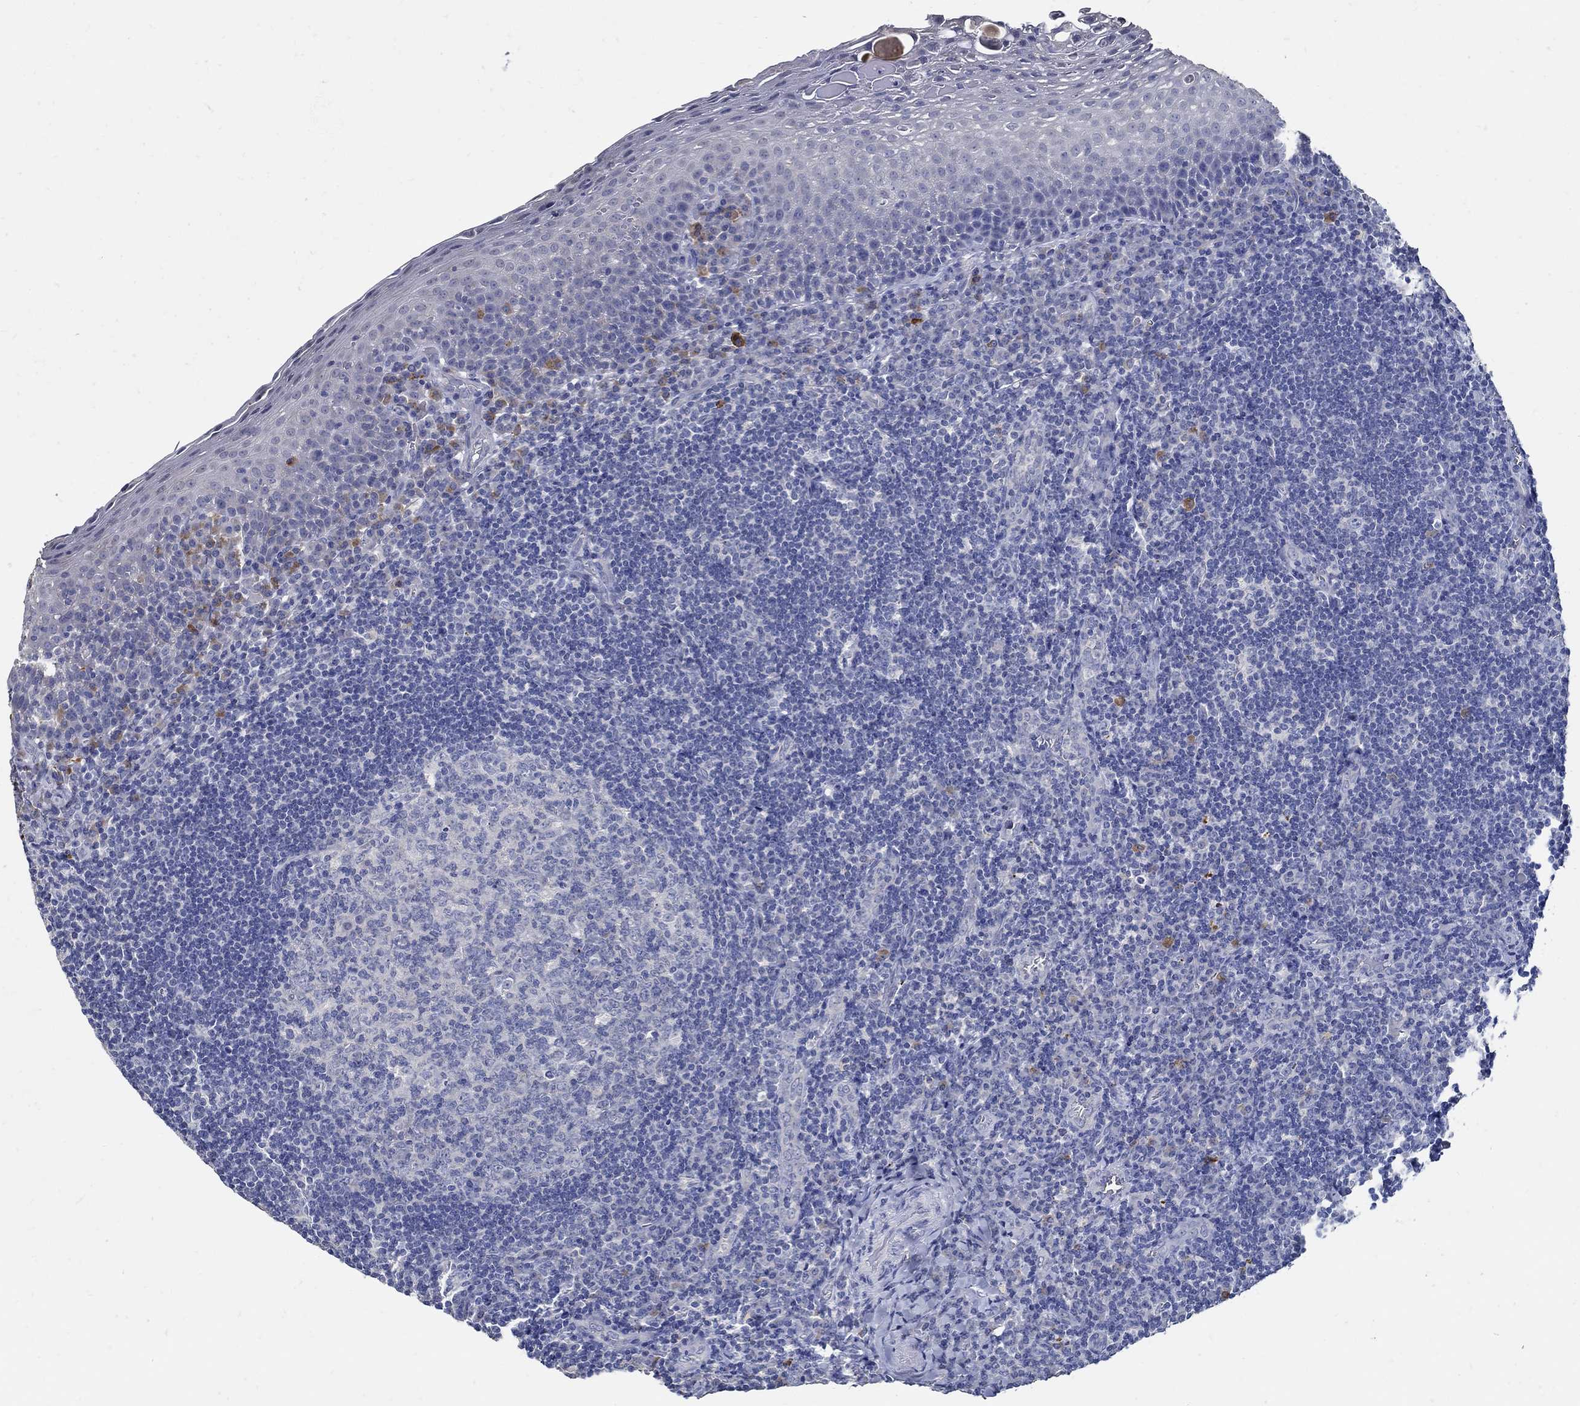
{"staining": {"intensity": "negative", "quantity": "none", "location": "none"}, "tissue": "tonsil", "cell_type": "Germinal center cells", "image_type": "normal", "snomed": [{"axis": "morphology", "description": "Normal tissue, NOS"}, {"axis": "morphology", "description": "Inflammation, NOS"}, {"axis": "topography", "description": "Tonsil"}], "caption": "There is no significant staining in germinal center cells of tonsil. (Brightfield microscopy of DAB (3,3'-diaminobenzidine) immunohistochemistry at high magnification).", "gene": "PRX", "patient": {"sex": "female", "age": 31}}